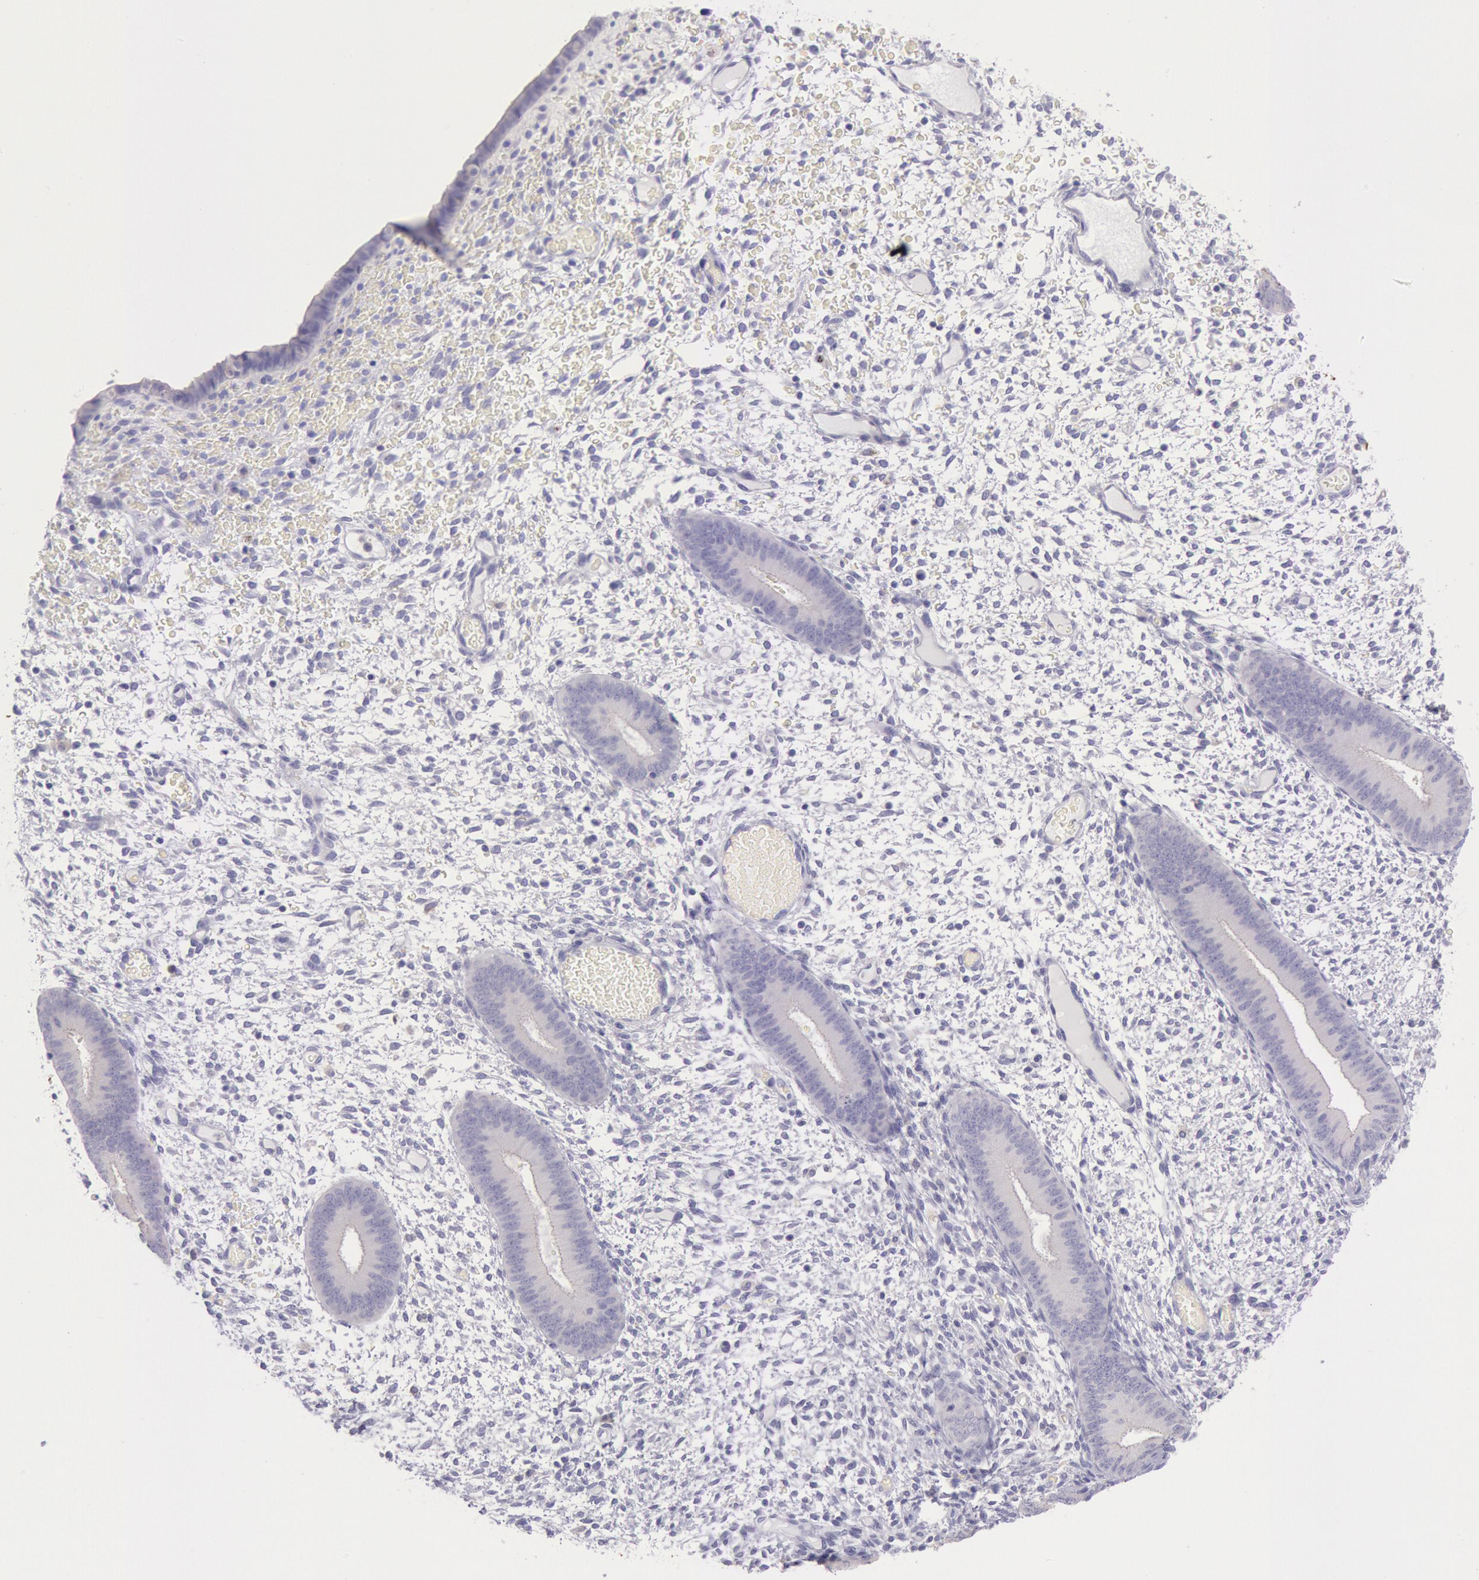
{"staining": {"intensity": "negative", "quantity": "none", "location": "none"}, "tissue": "endometrium", "cell_type": "Cells in endometrial stroma", "image_type": "normal", "snomed": [{"axis": "morphology", "description": "Normal tissue, NOS"}, {"axis": "topography", "description": "Endometrium"}], "caption": "Endometrium was stained to show a protein in brown. There is no significant expression in cells in endometrial stroma. (DAB immunohistochemistry with hematoxylin counter stain).", "gene": "MYH1", "patient": {"sex": "female", "age": 42}}